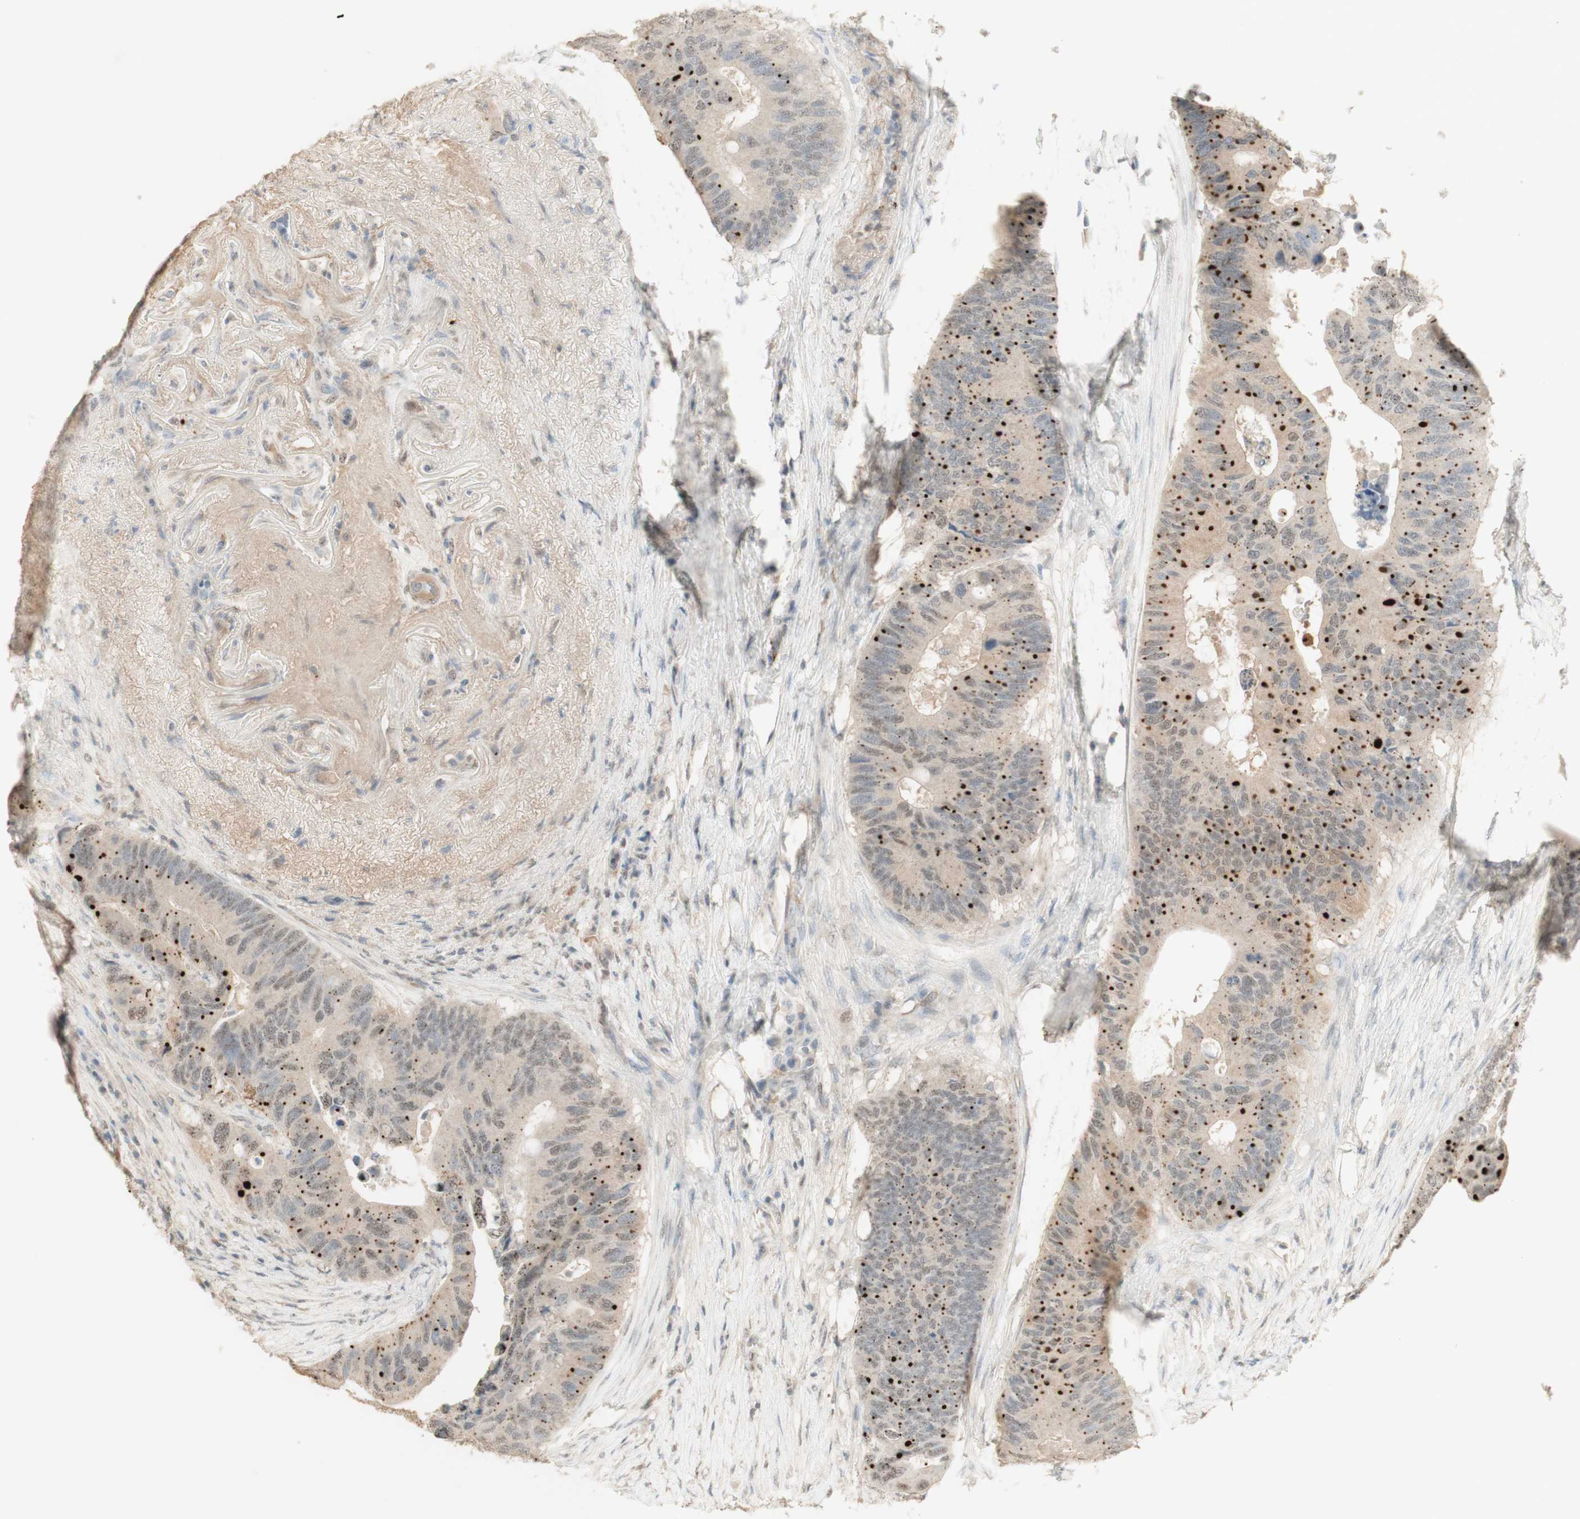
{"staining": {"intensity": "strong", "quantity": "<25%", "location": "cytoplasmic/membranous"}, "tissue": "colorectal cancer", "cell_type": "Tumor cells", "image_type": "cancer", "snomed": [{"axis": "morphology", "description": "Adenocarcinoma, NOS"}, {"axis": "topography", "description": "Colon"}], "caption": "This is an image of immunohistochemistry staining of colorectal adenocarcinoma, which shows strong expression in the cytoplasmic/membranous of tumor cells.", "gene": "MUC3A", "patient": {"sex": "male", "age": 71}}